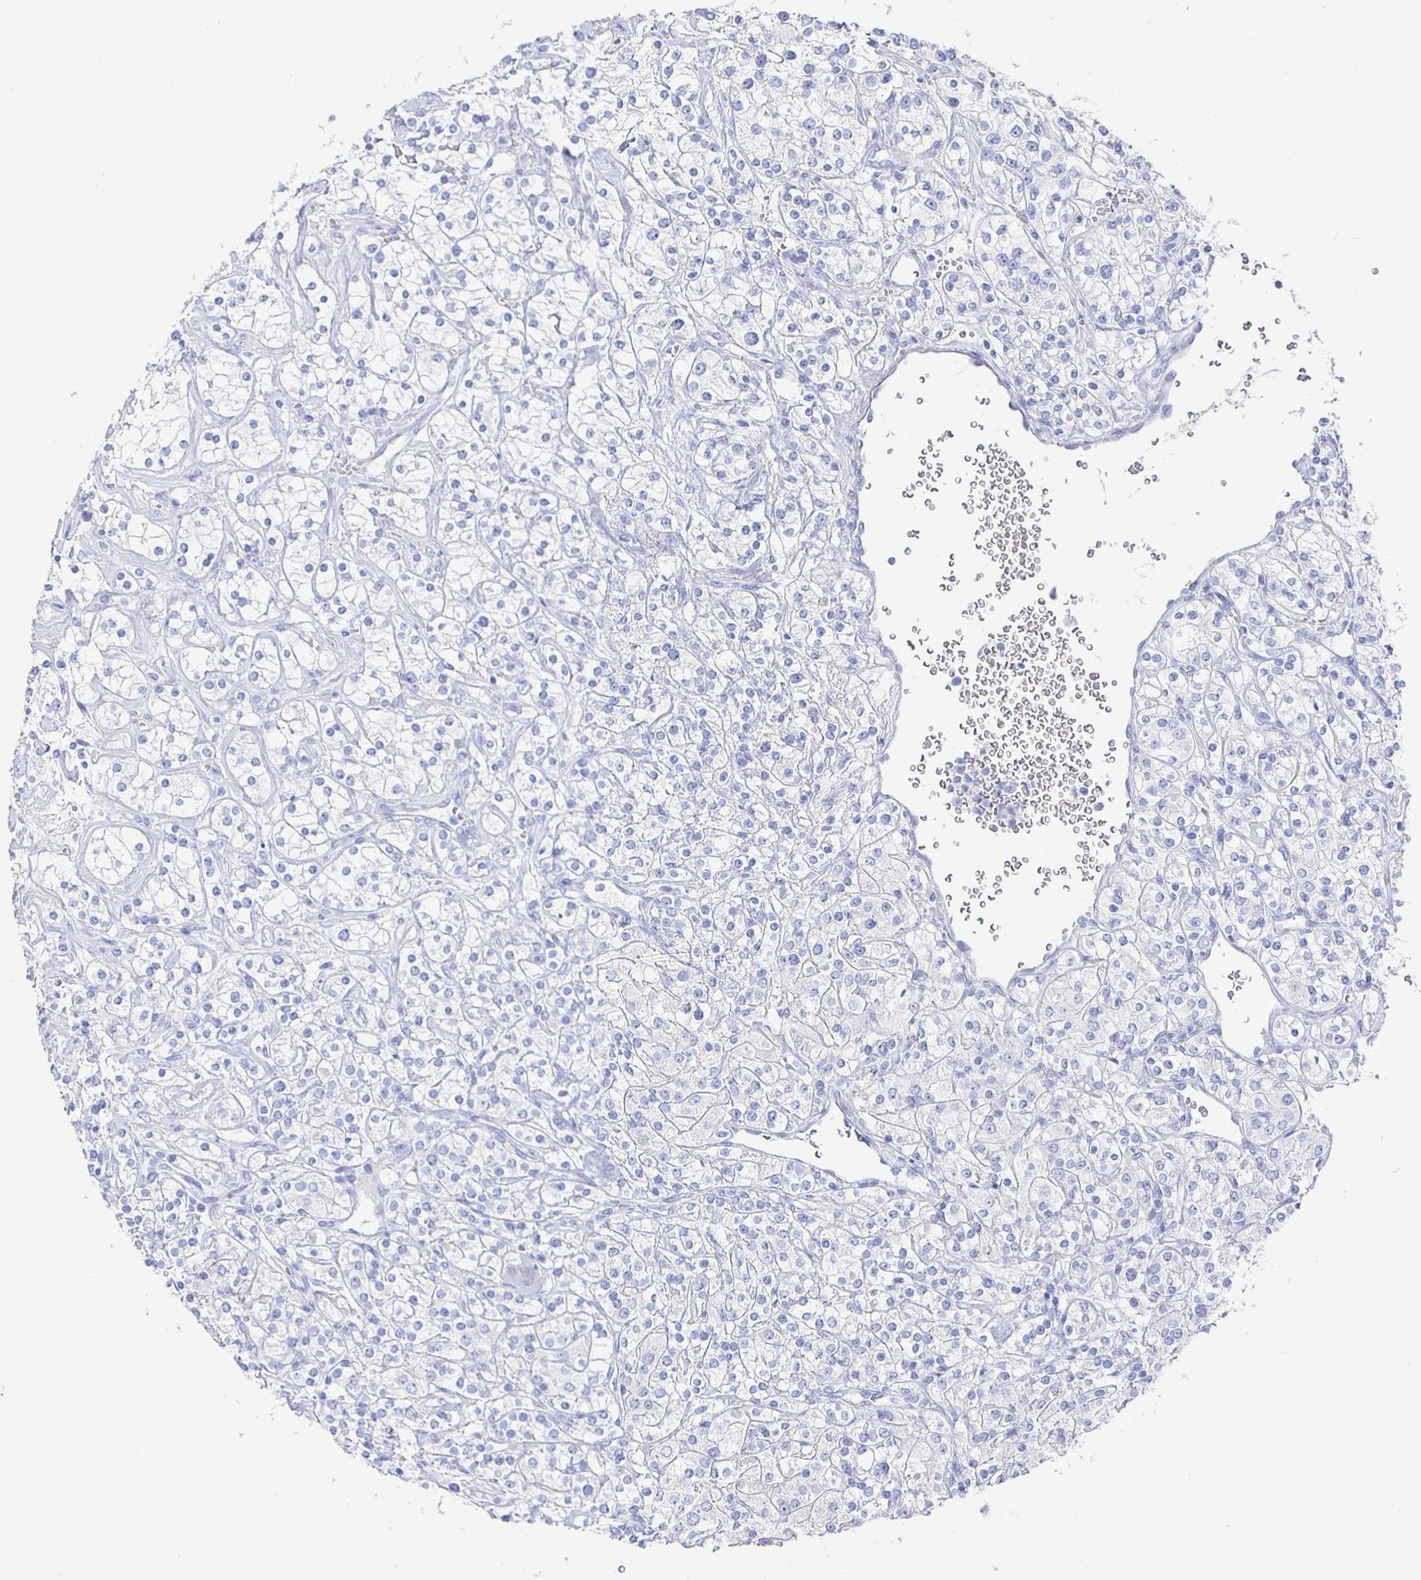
{"staining": {"intensity": "negative", "quantity": "none", "location": "none"}, "tissue": "renal cancer", "cell_type": "Tumor cells", "image_type": "cancer", "snomed": [{"axis": "morphology", "description": "Adenocarcinoma, NOS"}, {"axis": "topography", "description": "Kidney"}], "caption": "Immunohistochemistry micrograph of neoplastic tissue: human renal cancer stained with DAB shows no significant protein positivity in tumor cells.", "gene": "CLCA1", "patient": {"sex": "male", "age": 77}}